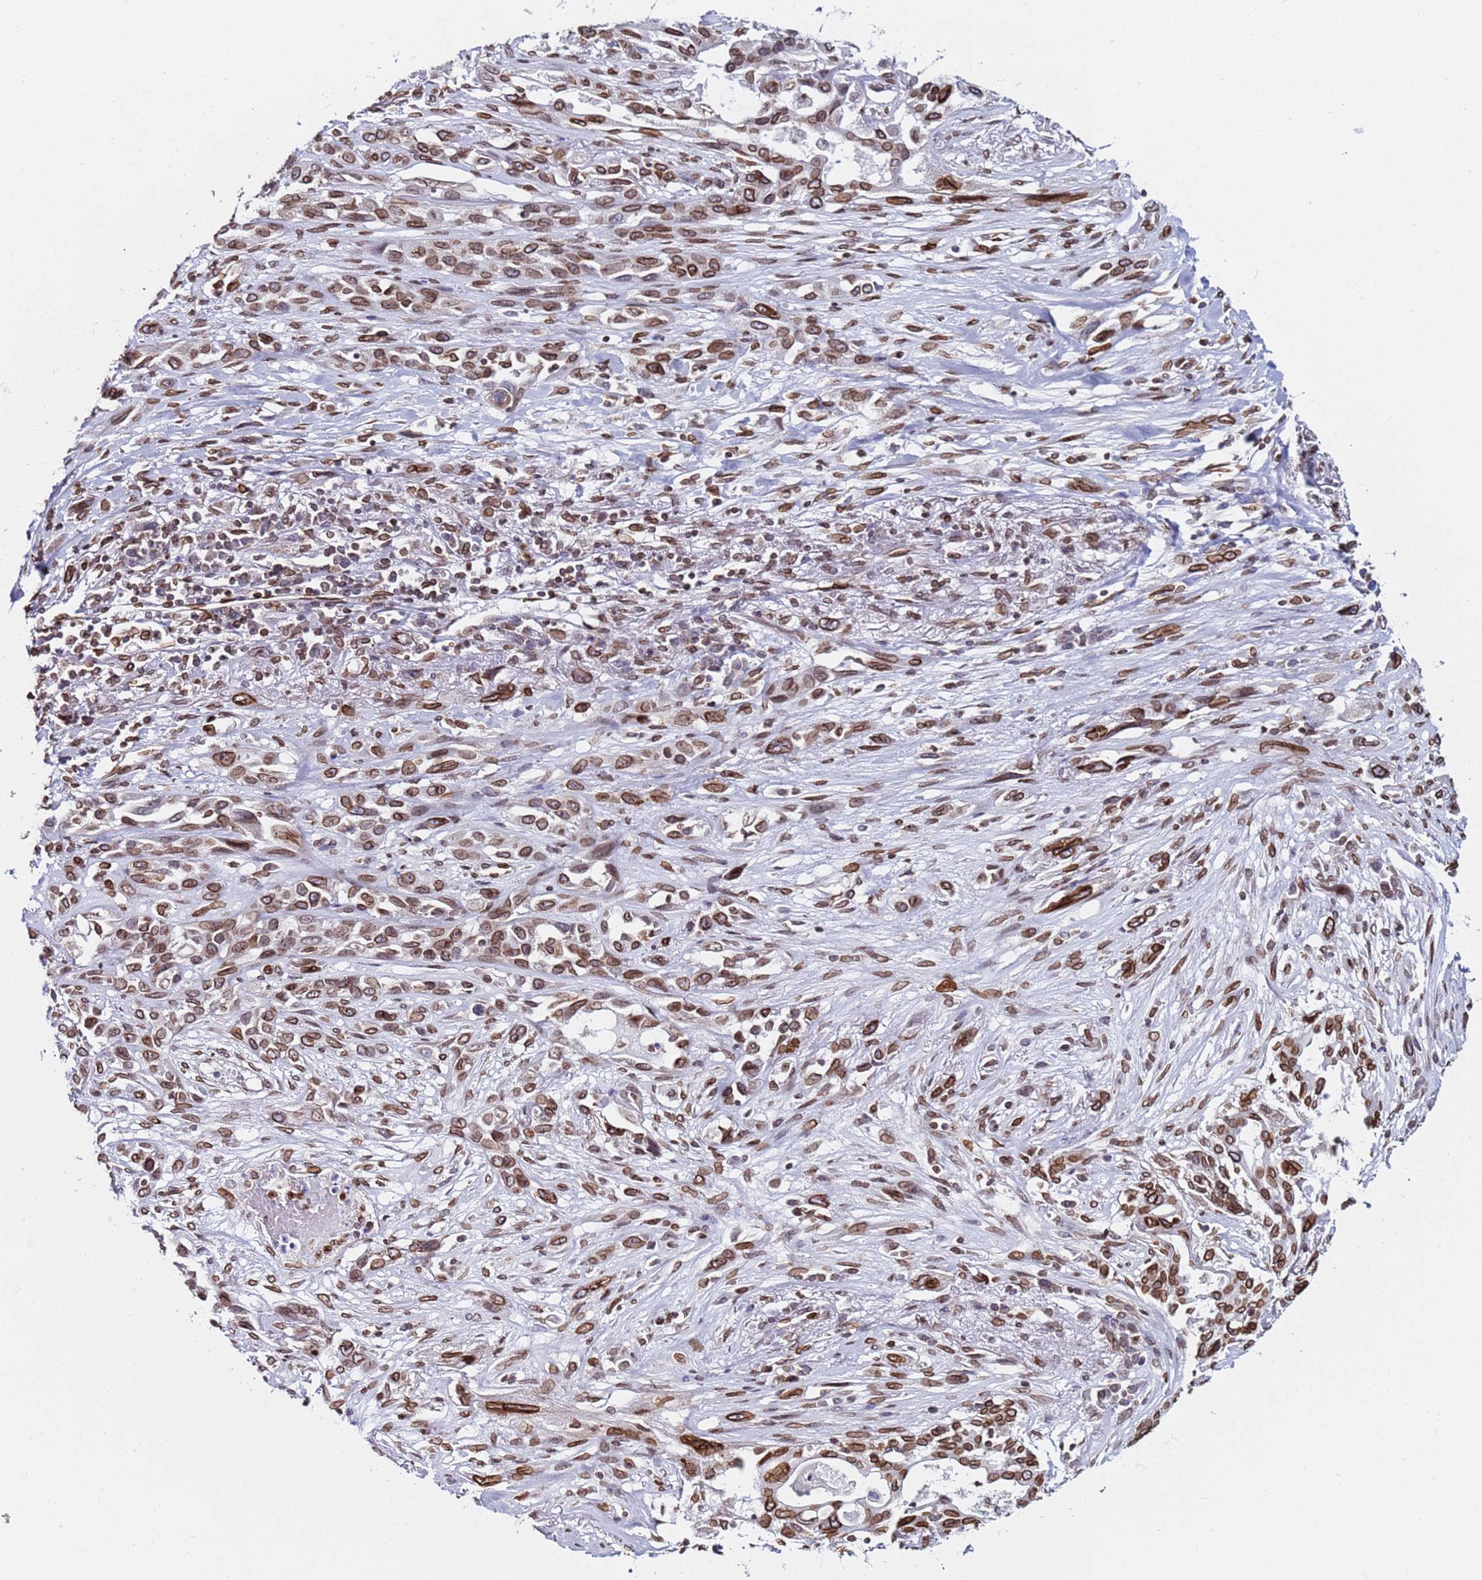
{"staining": {"intensity": "moderate", "quantity": ">75%", "location": "cytoplasmic/membranous,nuclear"}, "tissue": "lung cancer", "cell_type": "Tumor cells", "image_type": "cancer", "snomed": [{"axis": "morphology", "description": "Squamous cell carcinoma, NOS"}, {"axis": "topography", "description": "Lung"}], "caption": "Brown immunohistochemical staining in human lung cancer exhibits moderate cytoplasmic/membranous and nuclear expression in about >75% of tumor cells. Using DAB (brown) and hematoxylin (blue) stains, captured at high magnification using brightfield microscopy.", "gene": "TOR1AIP1", "patient": {"sex": "female", "age": 70}}